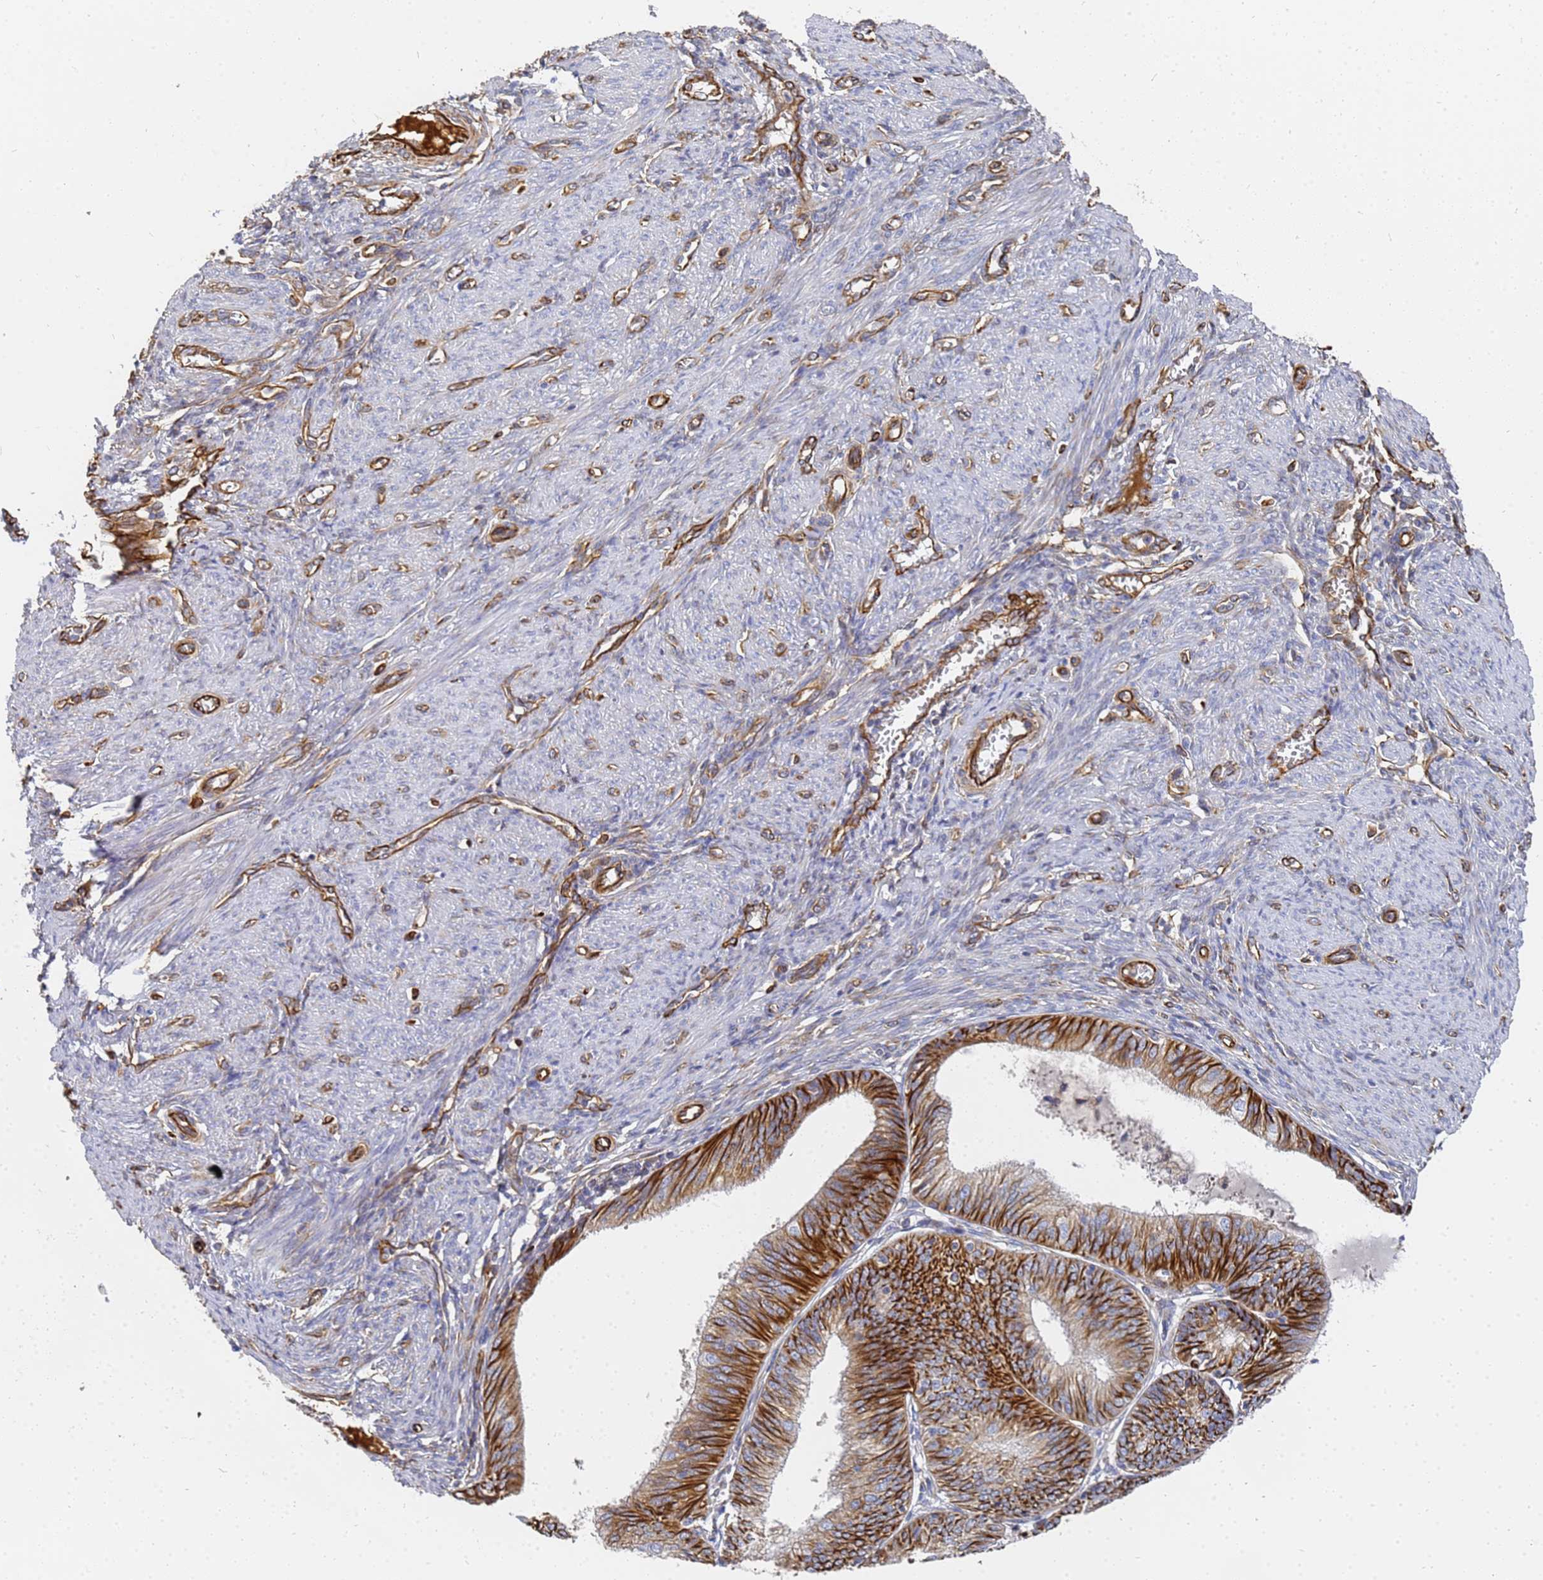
{"staining": {"intensity": "strong", "quantity": ">75%", "location": "cytoplasmic/membranous"}, "tissue": "endometrial cancer", "cell_type": "Tumor cells", "image_type": "cancer", "snomed": [{"axis": "morphology", "description": "Adenocarcinoma, NOS"}, {"axis": "topography", "description": "Endometrium"}], "caption": "This histopathology image shows immunohistochemistry (IHC) staining of human endometrial adenocarcinoma, with high strong cytoplasmic/membranous staining in about >75% of tumor cells.", "gene": "SYT13", "patient": {"sex": "female", "age": 51}}